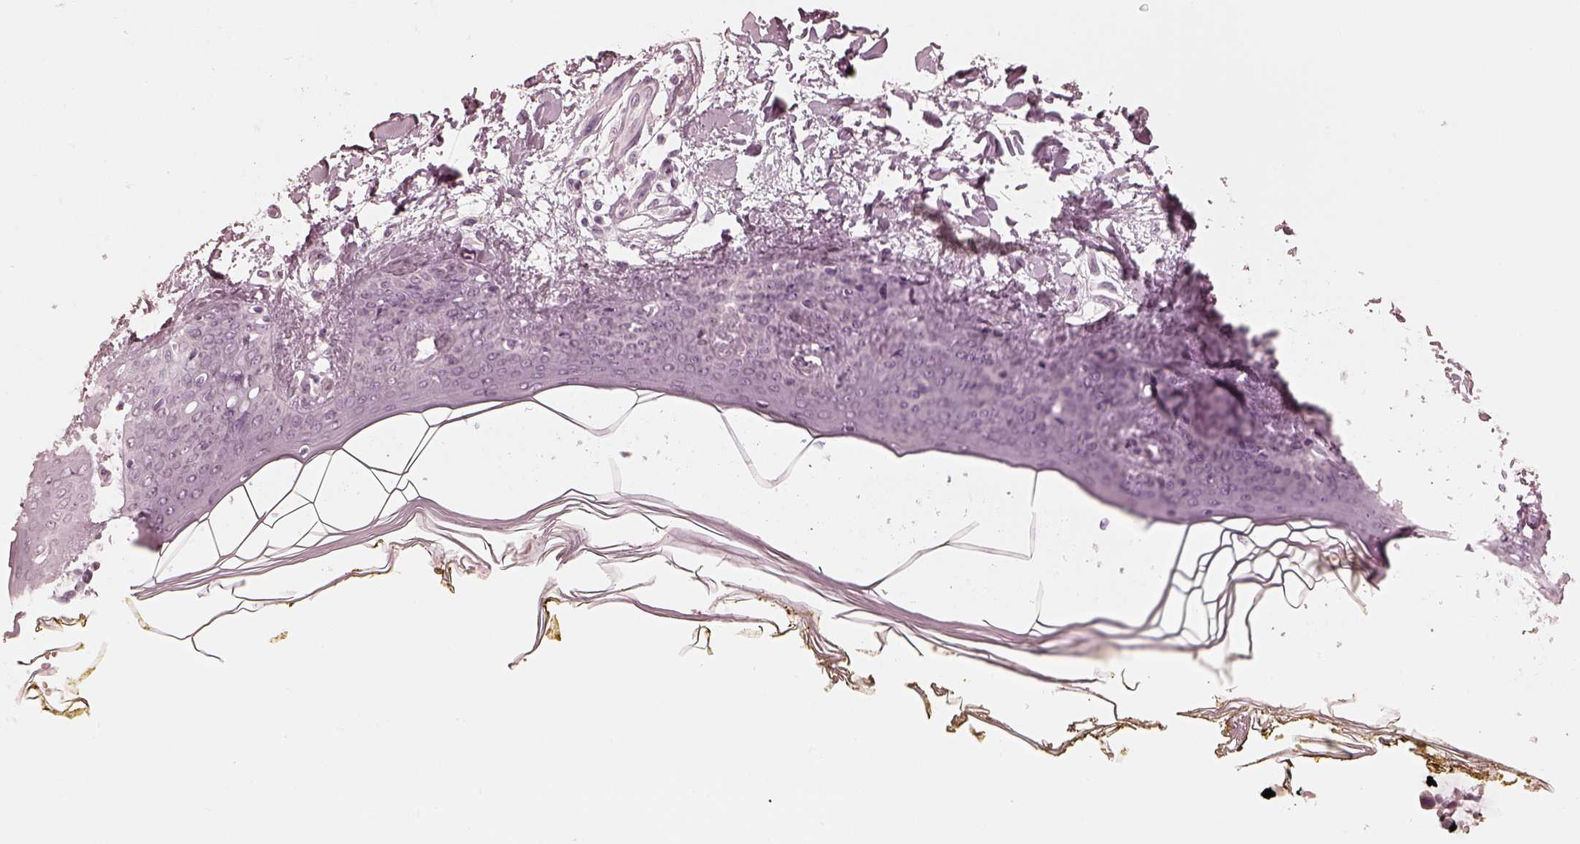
{"staining": {"intensity": "negative", "quantity": "none", "location": "none"}, "tissue": "skin", "cell_type": "Fibroblasts", "image_type": "normal", "snomed": [{"axis": "morphology", "description": "Normal tissue, NOS"}, {"axis": "topography", "description": "Skin"}], "caption": "DAB immunohistochemical staining of unremarkable human skin reveals no significant expression in fibroblasts. (Stains: DAB immunohistochemistry with hematoxylin counter stain, Microscopy: brightfield microscopy at high magnification).", "gene": "CALR3", "patient": {"sex": "female", "age": 34}}